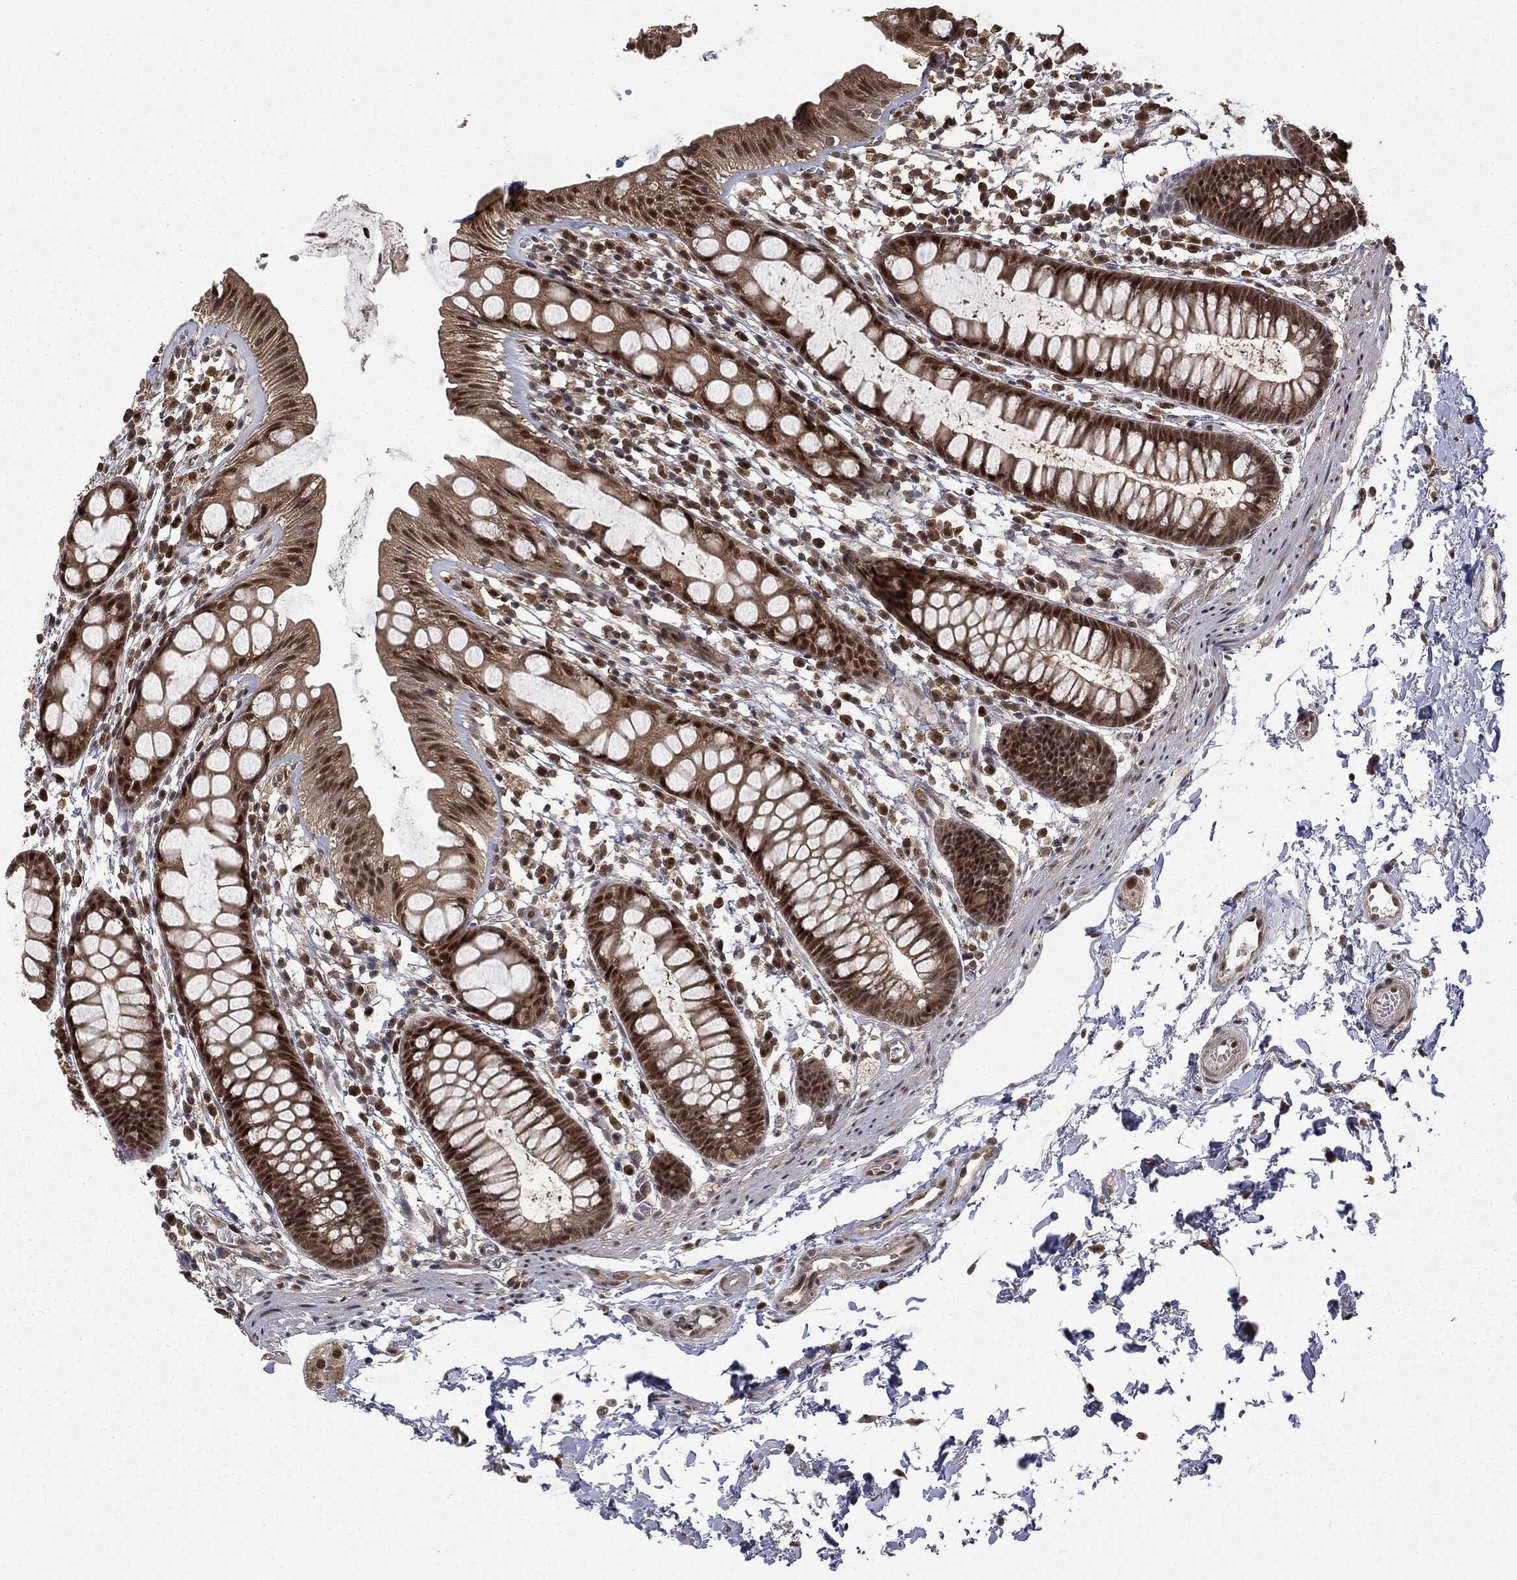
{"staining": {"intensity": "strong", "quantity": ">75%", "location": "nuclear"}, "tissue": "rectum", "cell_type": "Glandular cells", "image_type": "normal", "snomed": [{"axis": "morphology", "description": "Normal tissue, NOS"}, {"axis": "topography", "description": "Rectum"}], "caption": "This photomicrograph exhibits immunohistochemistry staining of benign human rectum, with high strong nuclear expression in about >75% of glandular cells.", "gene": "JMJD6", "patient": {"sex": "male", "age": 57}}